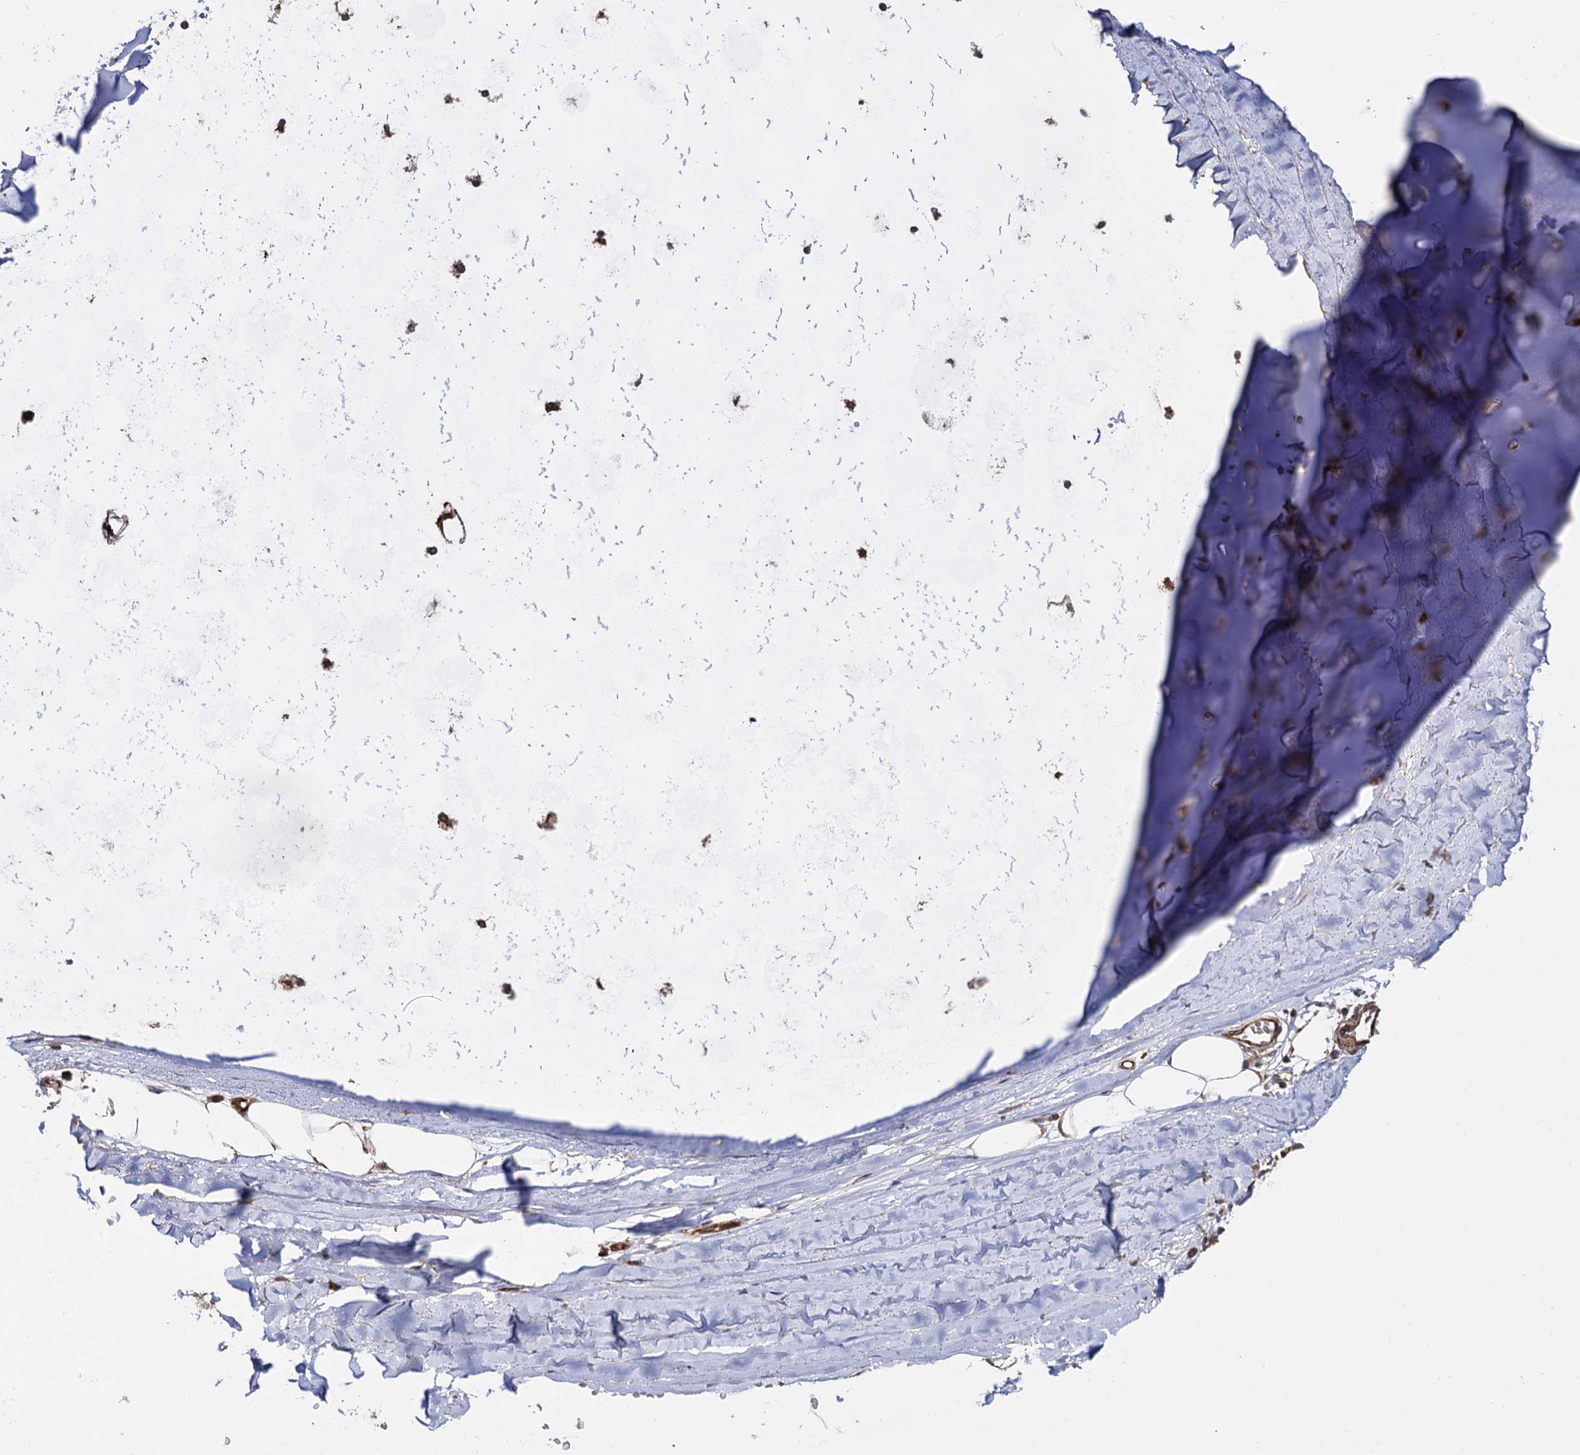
{"staining": {"intensity": "negative", "quantity": "none", "location": "none"}, "tissue": "adipose tissue", "cell_type": "Adipocytes", "image_type": "normal", "snomed": [{"axis": "morphology", "description": "Normal tissue, NOS"}, {"axis": "topography", "description": "Lymph node"}, {"axis": "topography", "description": "Bronchus"}], "caption": "High power microscopy photomicrograph of an immunohistochemistry image of benign adipose tissue, revealing no significant positivity in adipocytes. (DAB IHC with hematoxylin counter stain).", "gene": "ATP8B4", "patient": {"sex": "male", "age": 63}}